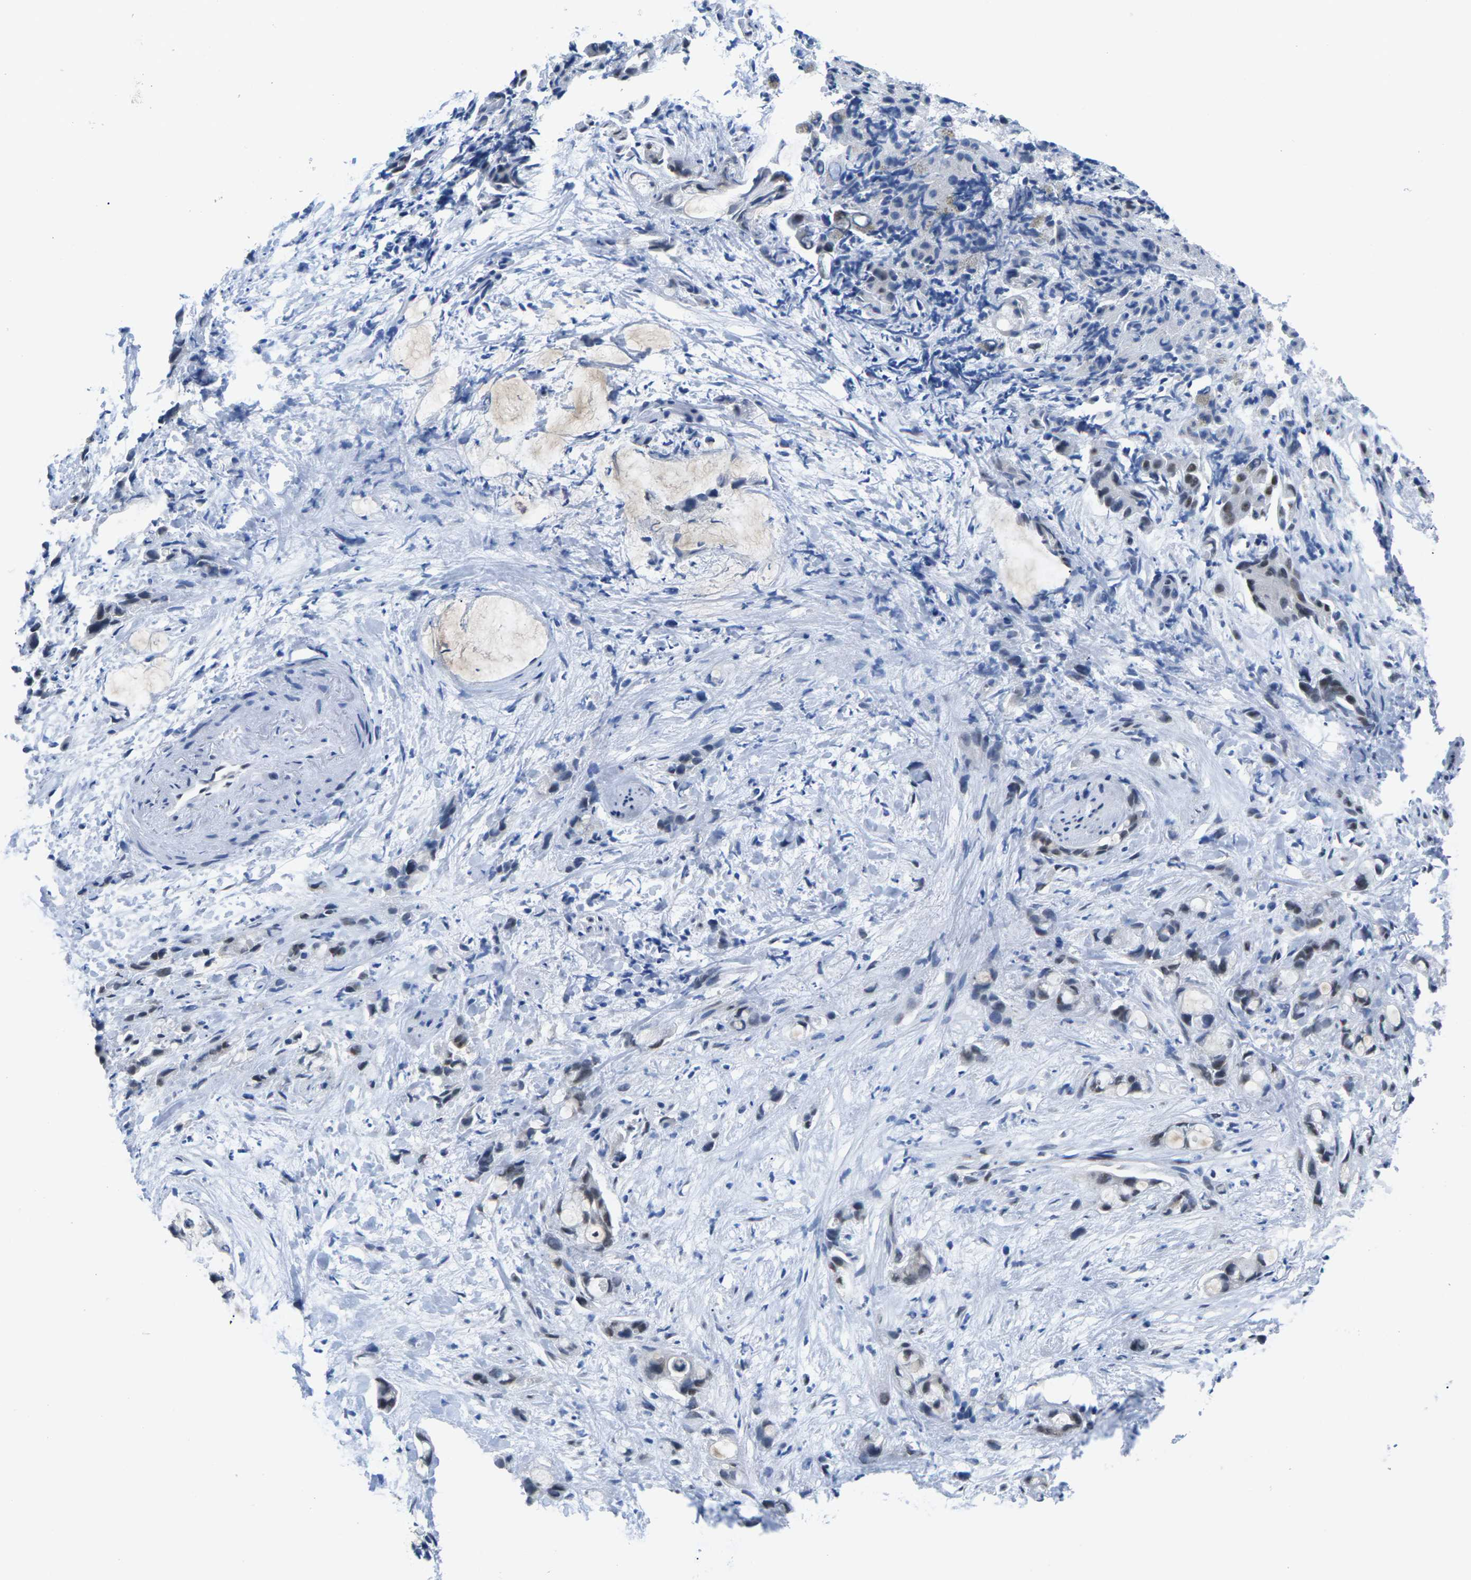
{"staining": {"intensity": "moderate", "quantity": ">75%", "location": "nuclear"}, "tissue": "liver cancer", "cell_type": "Tumor cells", "image_type": "cancer", "snomed": [{"axis": "morphology", "description": "Cholangiocarcinoma"}, {"axis": "topography", "description": "Liver"}], "caption": "Brown immunohistochemical staining in human liver cancer (cholangiocarcinoma) displays moderate nuclear staining in about >75% of tumor cells.", "gene": "NSRP1", "patient": {"sex": "female", "age": 72}}